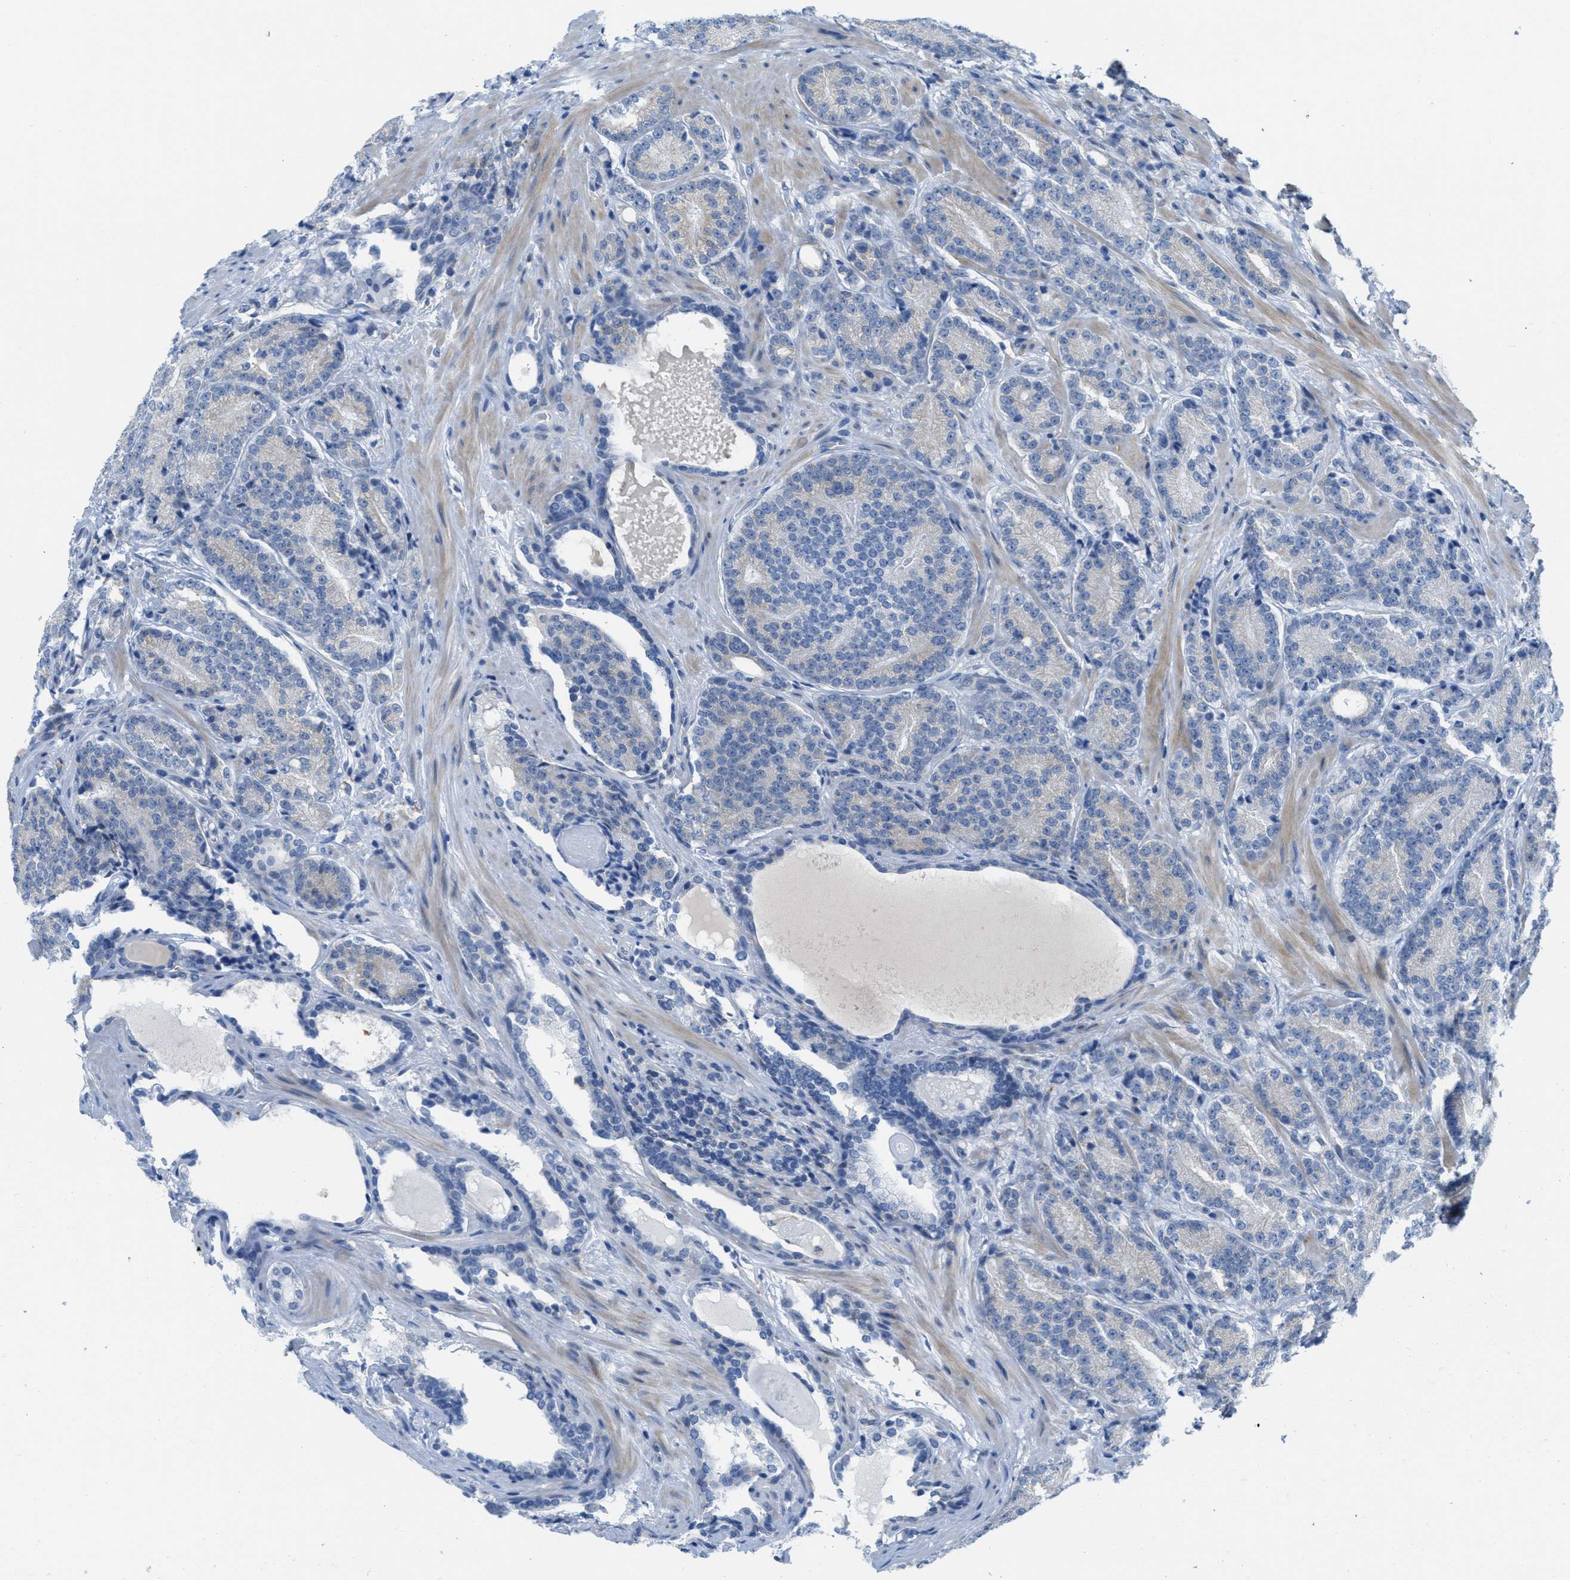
{"staining": {"intensity": "negative", "quantity": "none", "location": "none"}, "tissue": "prostate cancer", "cell_type": "Tumor cells", "image_type": "cancer", "snomed": [{"axis": "morphology", "description": "Adenocarcinoma, High grade"}, {"axis": "topography", "description": "Prostate"}], "caption": "Immunohistochemistry (IHC) micrograph of prostate cancer stained for a protein (brown), which reveals no expression in tumor cells. Brightfield microscopy of immunohistochemistry stained with DAB (brown) and hematoxylin (blue), captured at high magnification.", "gene": "PTDSS1", "patient": {"sex": "male", "age": 61}}